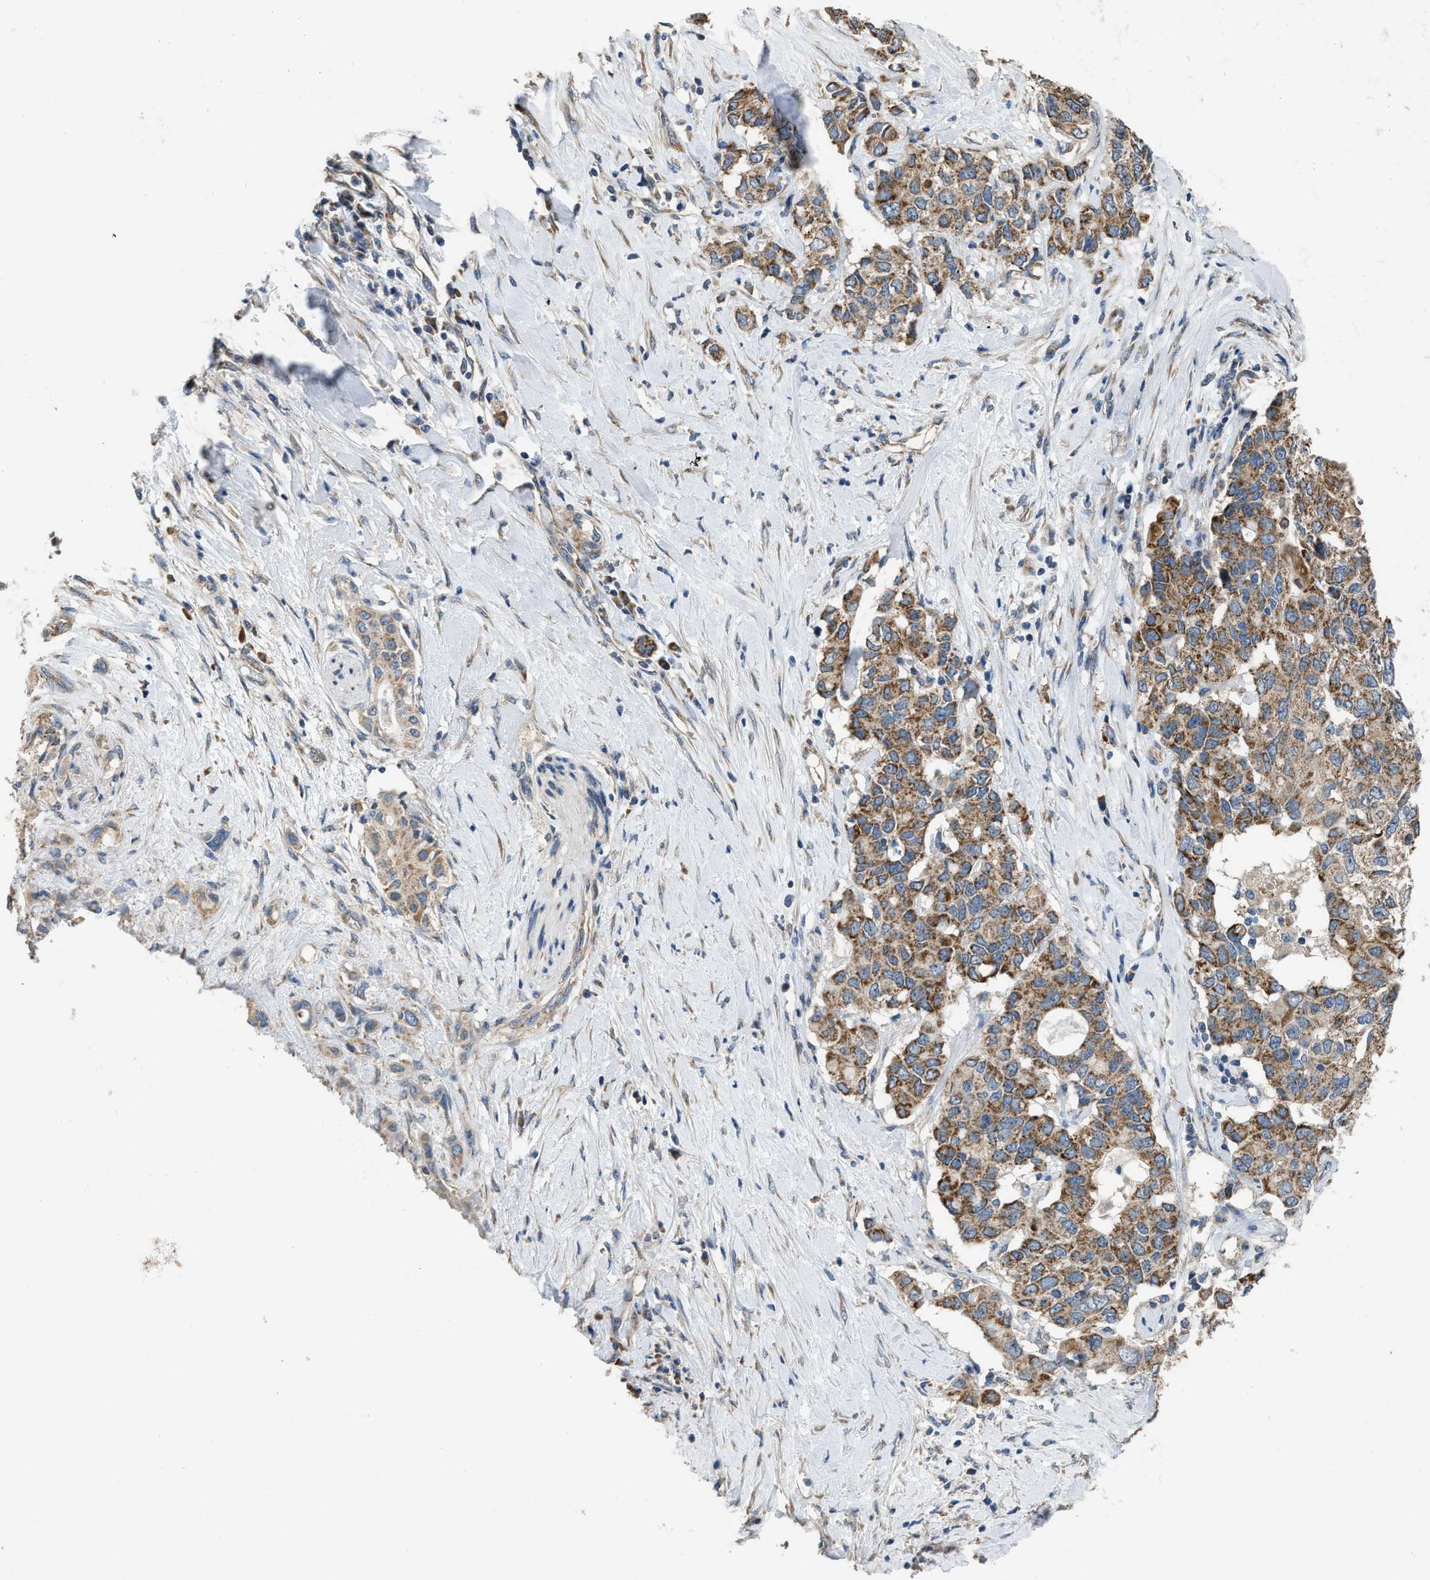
{"staining": {"intensity": "moderate", "quantity": ">75%", "location": "cytoplasmic/membranous"}, "tissue": "pancreatic cancer", "cell_type": "Tumor cells", "image_type": "cancer", "snomed": [{"axis": "morphology", "description": "Adenocarcinoma, NOS"}, {"axis": "topography", "description": "Pancreas"}], "caption": "Moderate cytoplasmic/membranous positivity for a protein is appreciated in approximately >75% of tumor cells of adenocarcinoma (pancreatic) using IHC.", "gene": "TMEM150A", "patient": {"sex": "female", "age": 56}}